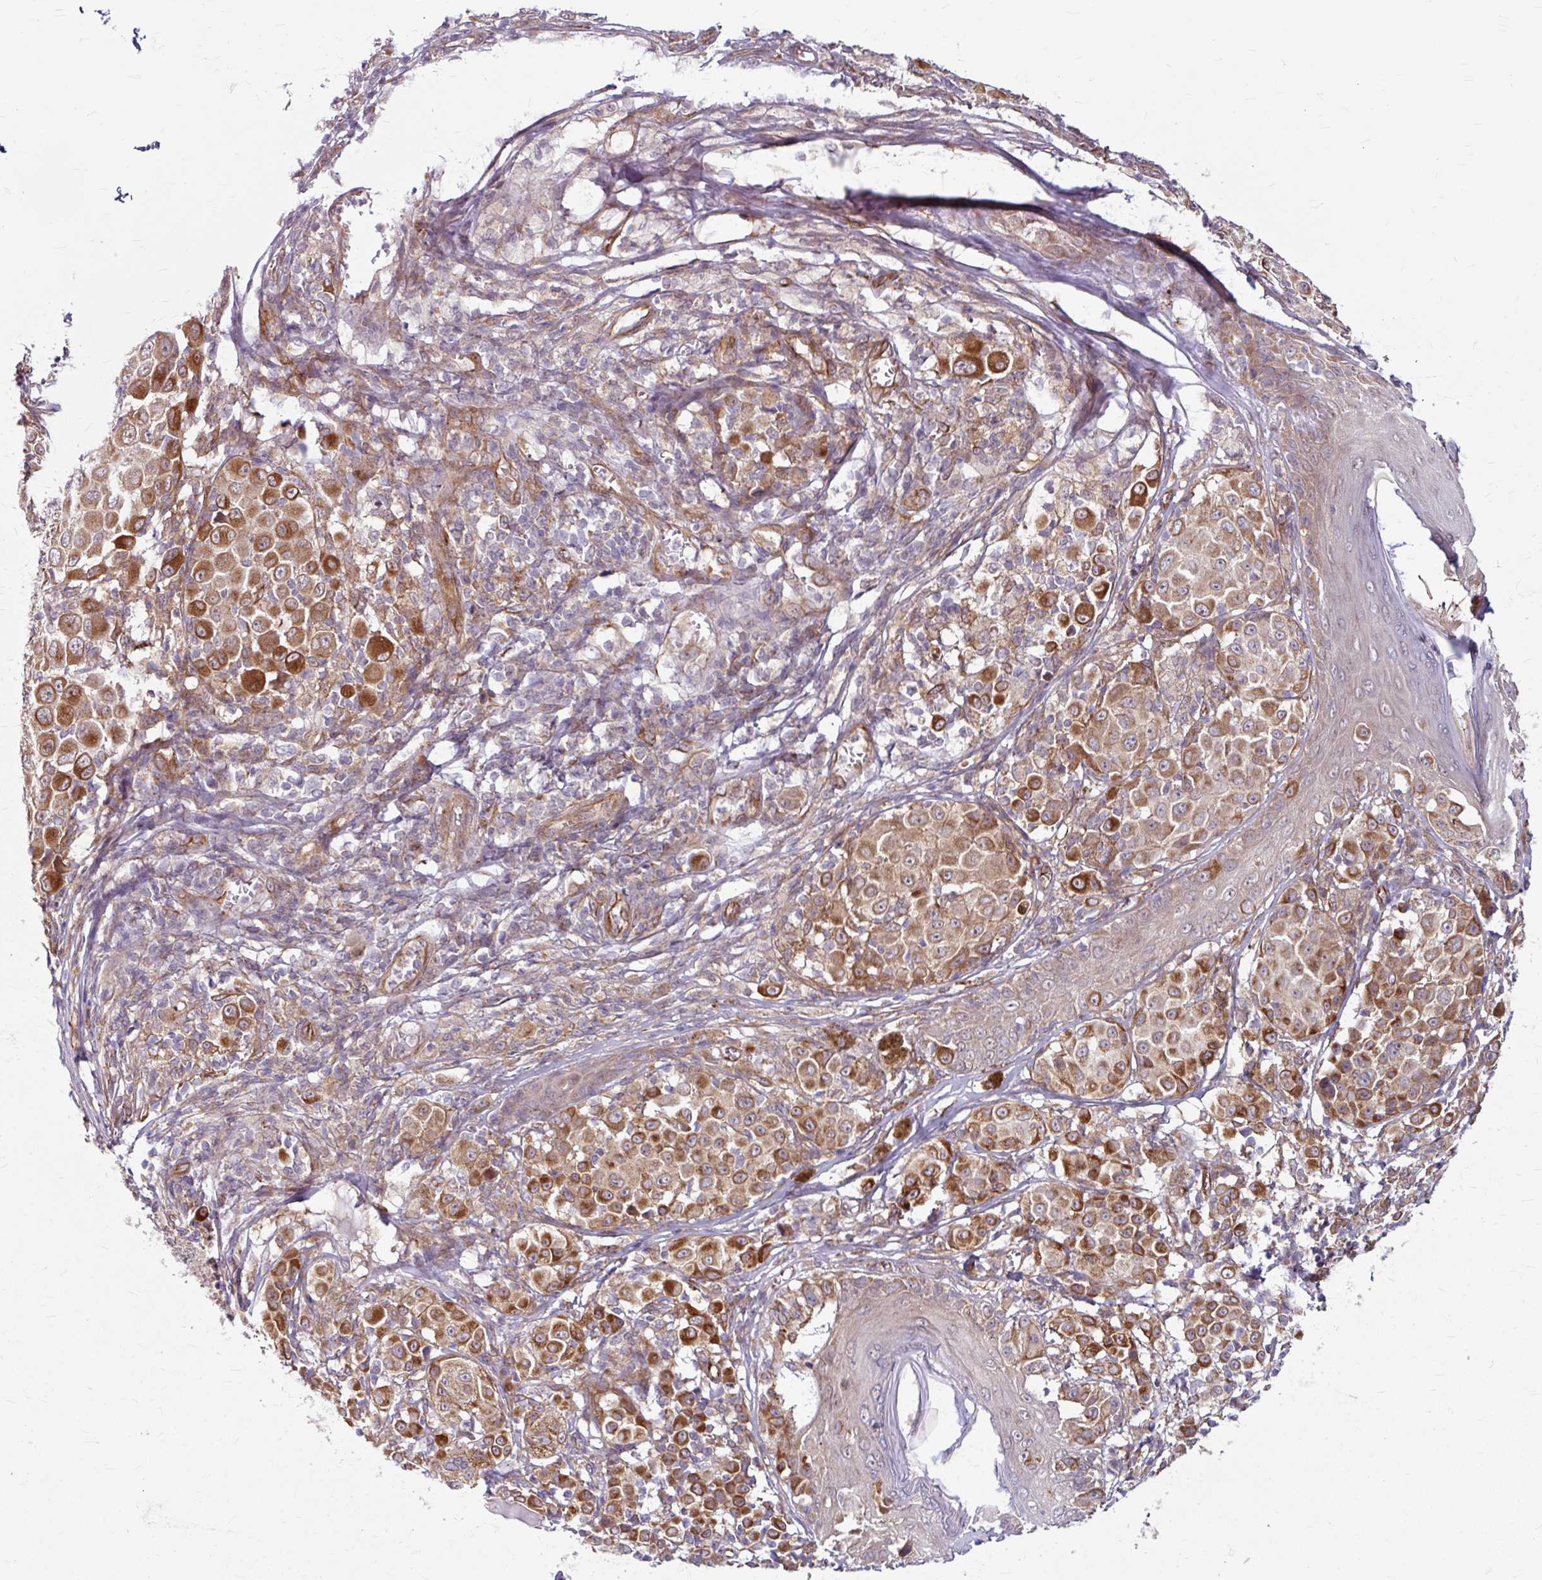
{"staining": {"intensity": "moderate", "quantity": ">75%", "location": "cytoplasmic/membranous"}, "tissue": "melanoma", "cell_type": "Tumor cells", "image_type": "cancer", "snomed": [{"axis": "morphology", "description": "Malignant melanoma, NOS"}, {"axis": "topography", "description": "Skin"}], "caption": "Tumor cells reveal medium levels of moderate cytoplasmic/membranous positivity in approximately >75% of cells in human melanoma.", "gene": "DAAM2", "patient": {"sex": "female", "age": 43}}